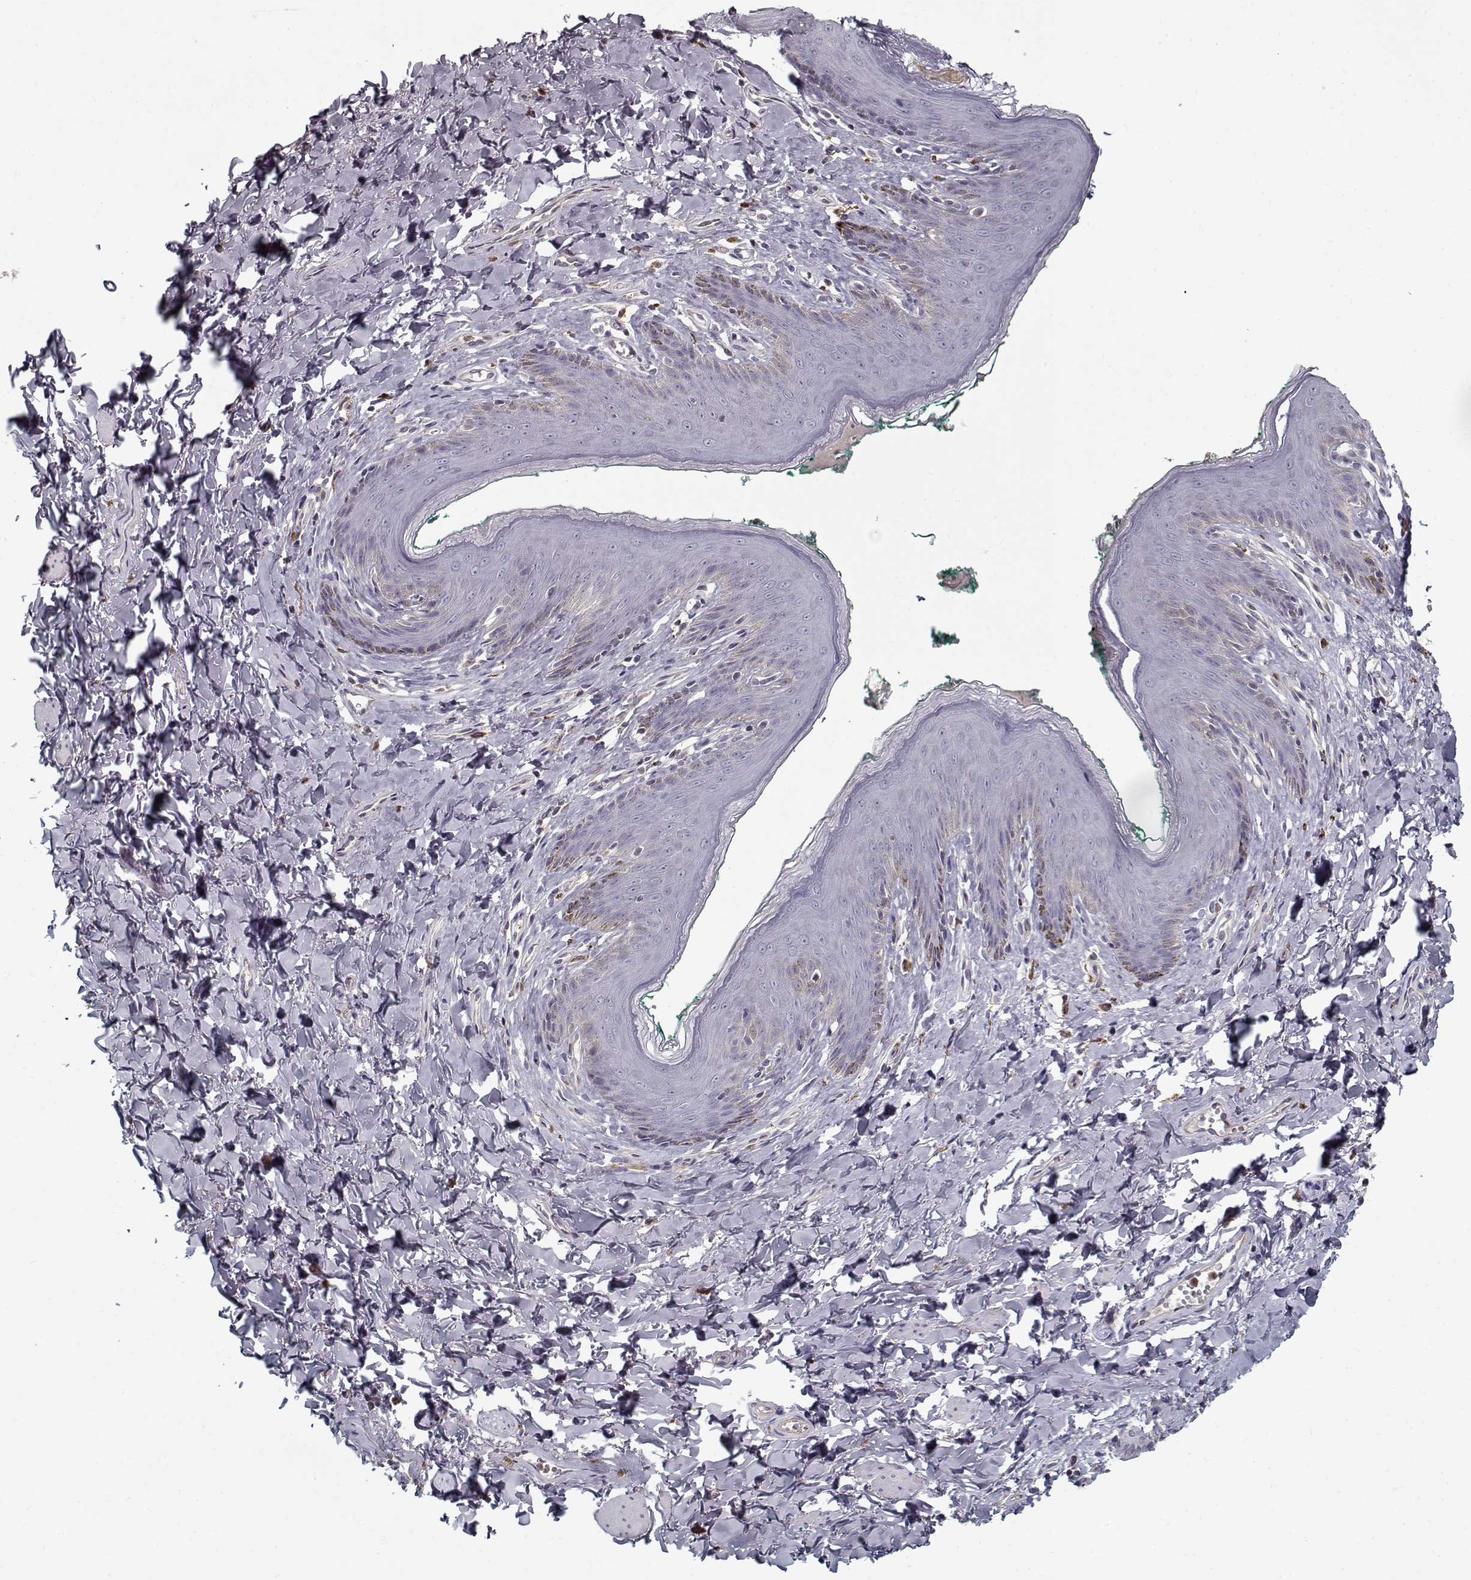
{"staining": {"intensity": "negative", "quantity": "none", "location": "none"}, "tissue": "skin", "cell_type": "Epidermal cells", "image_type": "normal", "snomed": [{"axis": "morphology", "description": "Normal tissue, NOS"}, {"axis": "topography", "description": "Vulva"}], "caption": "This photomicrograph is of normal skin stained with IHC to label a protein in brown with the nuclei are counter-stained blue. There is no expression in epidermal cells. The staining was performed using DAB (3,3'-diaminobenzidine) to visualize the protein expression in brown, while the nuclei were stained in blue with hematoxylin (Magnification: 20x).", "gene": "UNC13D", "patient": {"sex": "female", "age": 66}}